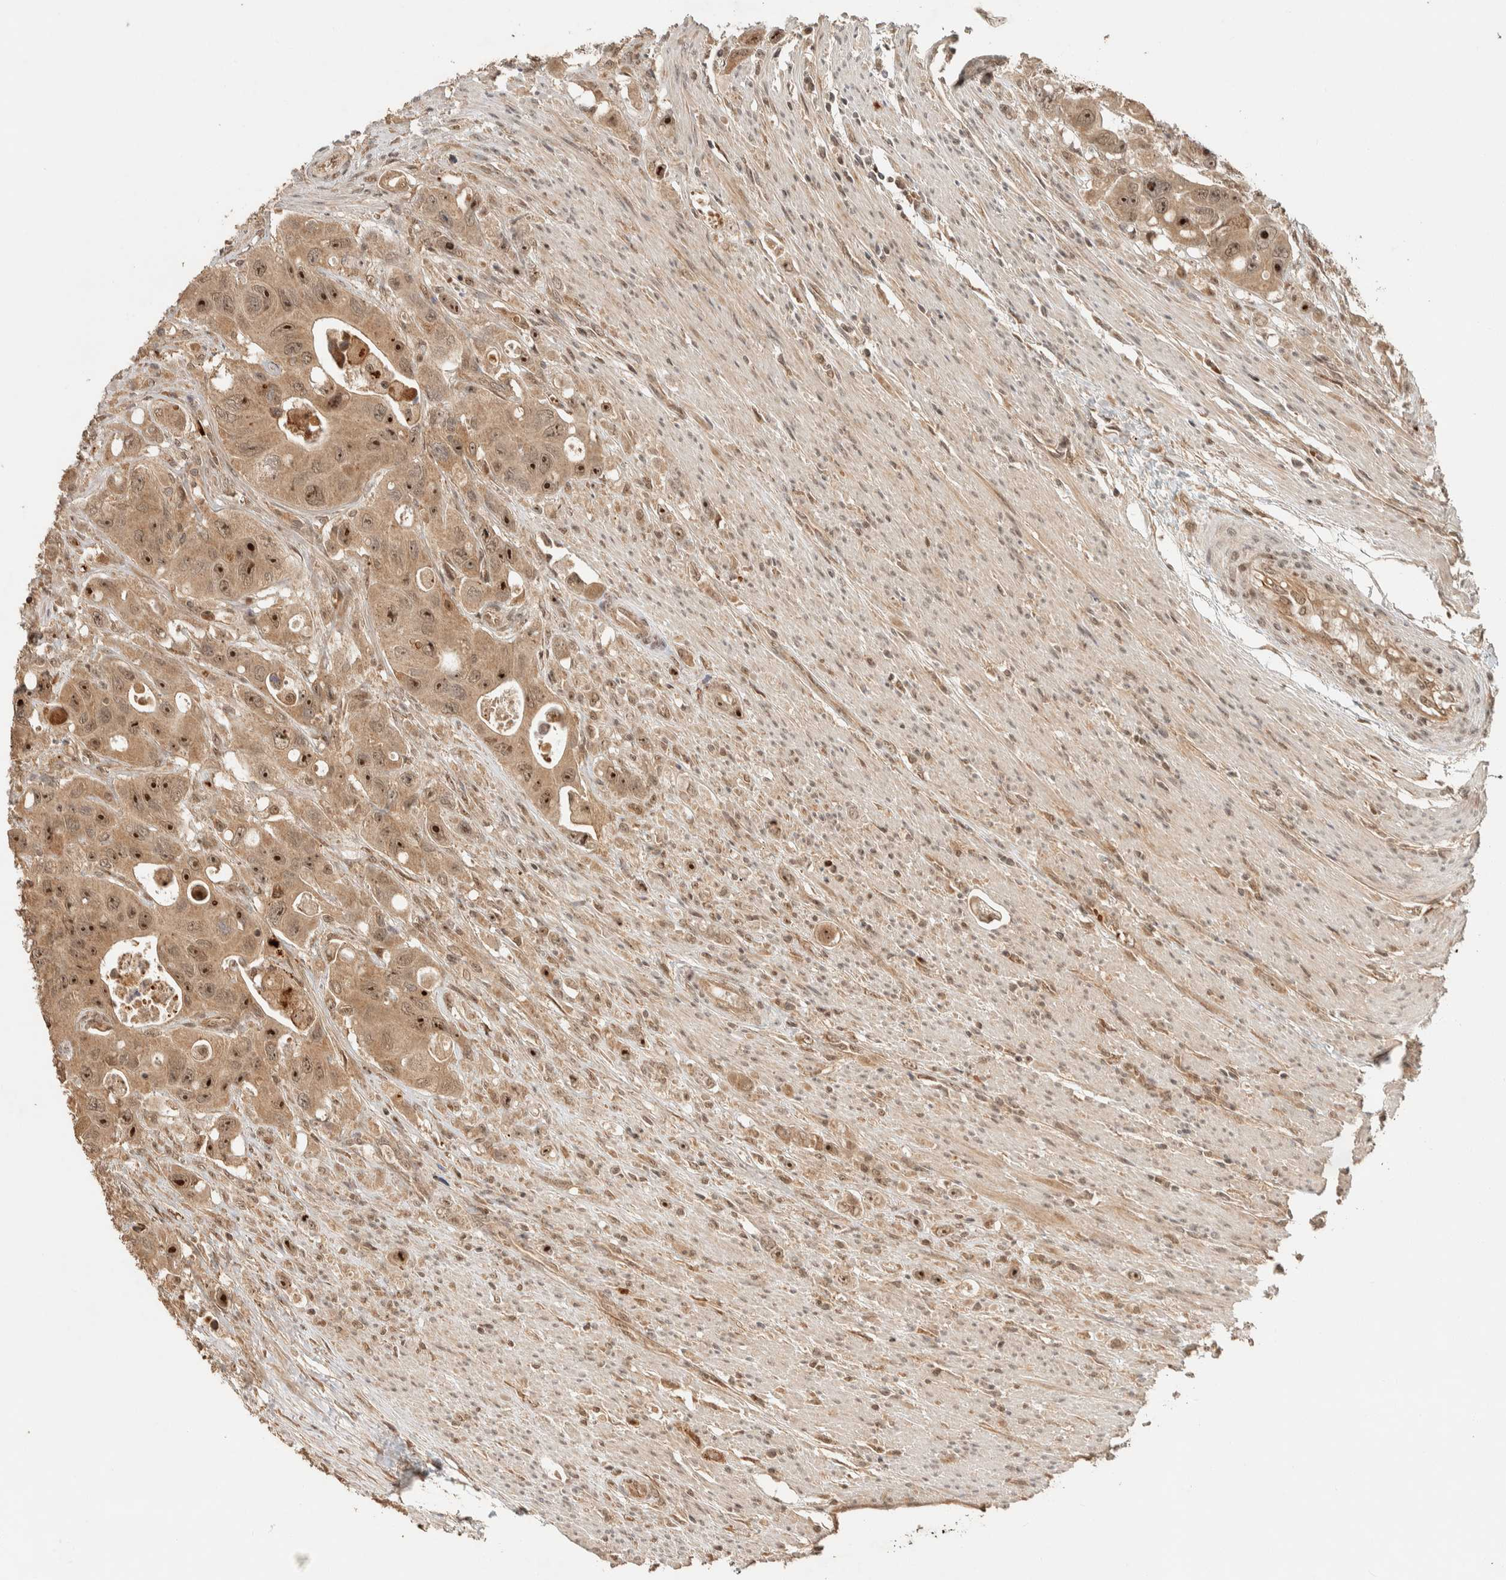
{"staining": {"intensity": "moderate", "quantity": ">75%", "location": "cytoplasmic/membranous,nuclear"}, "tissue": "colorectal cancer", "cell_type": "Tumor cells", "image_type": "cancer", "snomed": [{"axis": "morphology", "description": "Adenocarcinoma, NOS"}, {"axis": "topography", "description": "Colon"}], "caption": "Protein staining of adenocarcinoma (colorectal) tissue displays moderate cytoplasmic/membranous and nuclear positivity in approximately >75% of tumor cells.", "gene": "ZBTB2", "patient": {"sex": "female", "age": 46}}